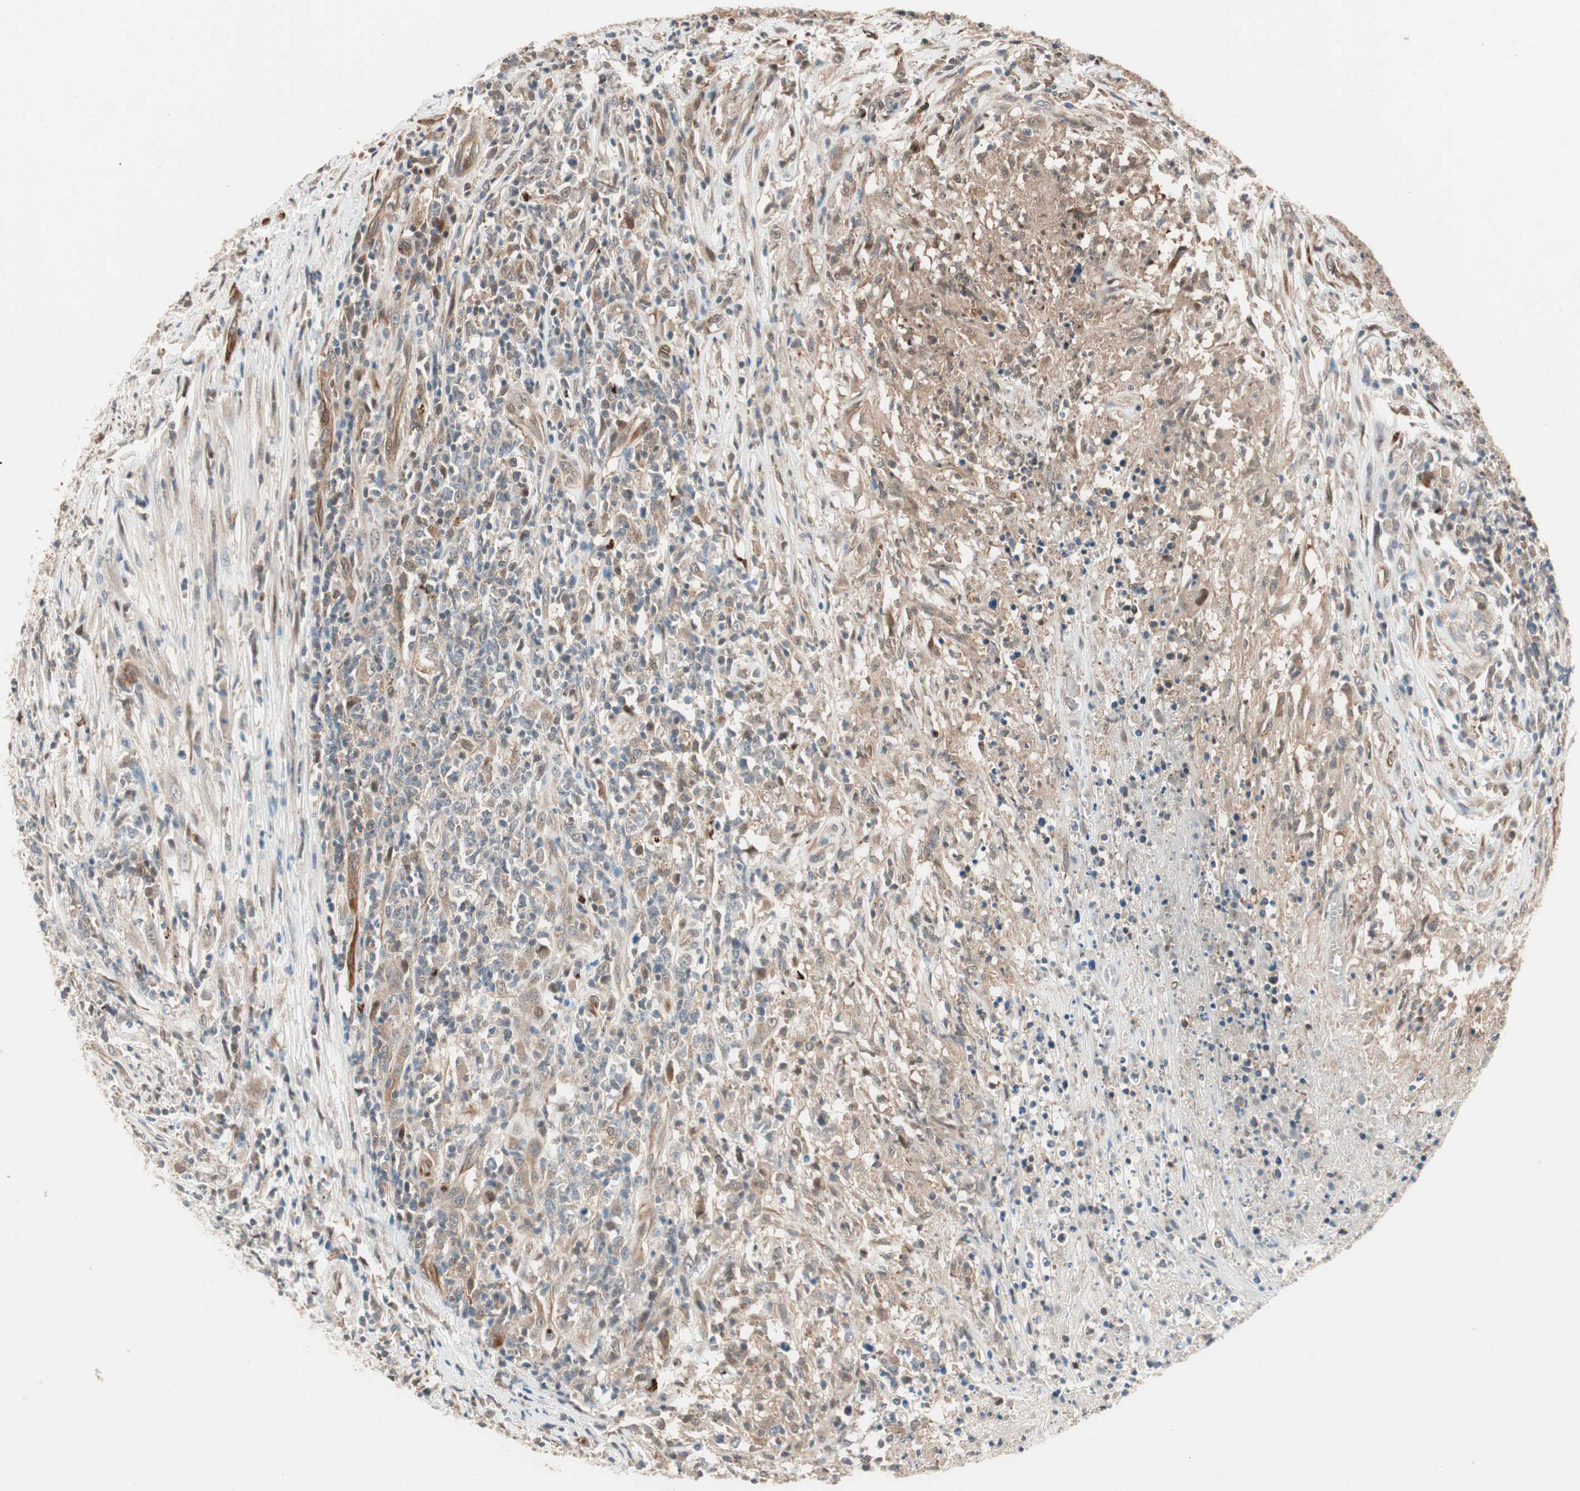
{"staining": {"intensity": "weak", "quantity": ">75%", "location": "cytoplasmic/membranous"}, "tissue": "lymphoma", "cell_type": "Tumor cells", "image_type": "cancer", "snomed": [{"axis": "morphology", "description": "Malignant lymphoma, non-Hodgkin's type, High grade"}, {"axis": "topography", "description": "Lymph node"}], "caption": "The micrograph demonstrates a brown stain indicating the presence of a protein in the cytoplasmic/membranous of tumor cells in lymphoma. (IHC, brightfield microscopy, high magnification).", "gene": "PIK3R3", "patient": {"sex": "female", "age": 84}}